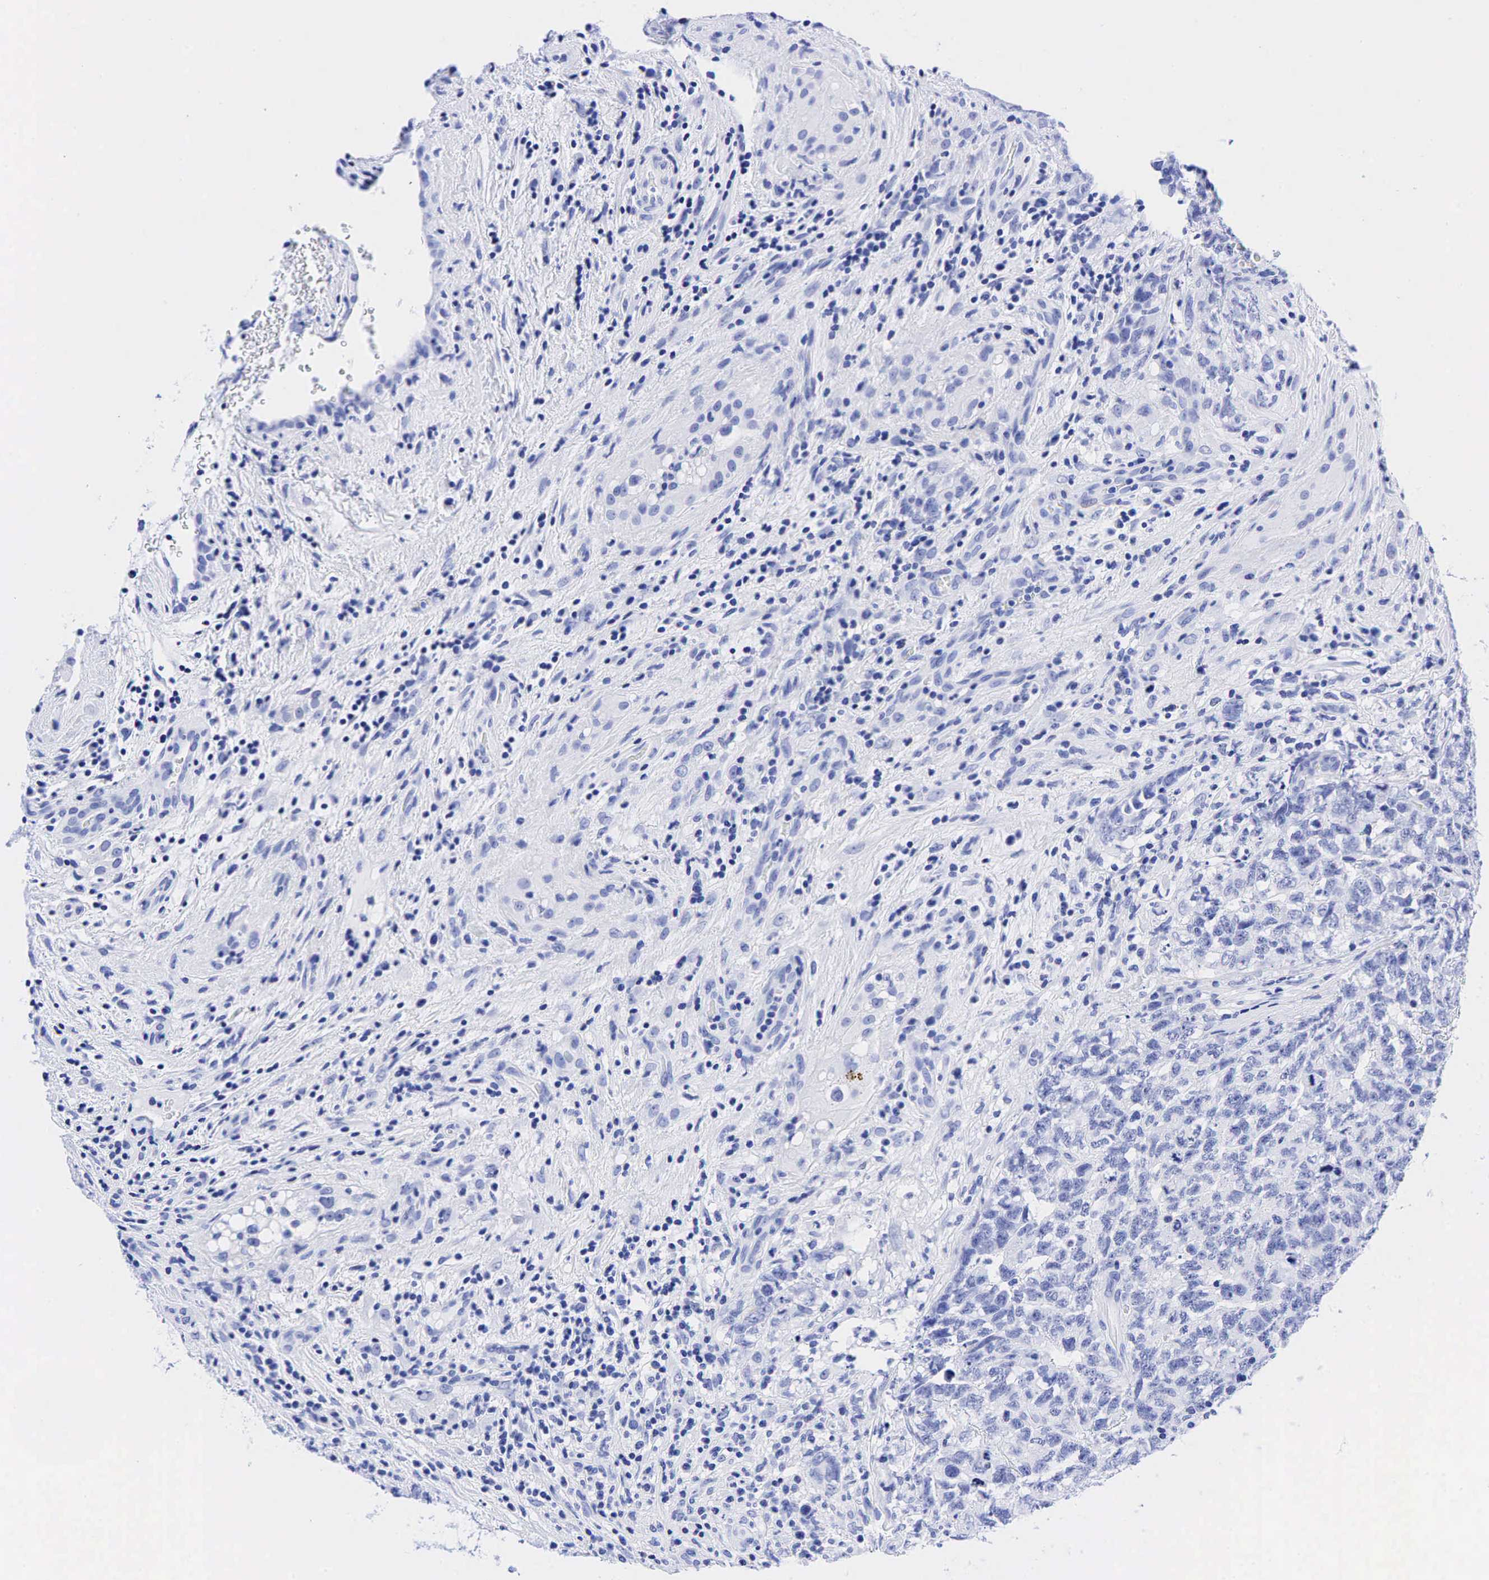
{"staining": {"intensity": "negative", "quantity": "none", "location": "none"}, "tissue": "testis cancer", "cell_type": "Tumor cells", "image_type": "cancer", "snomed": [{"axis": "morphology", "description": "Carcinoma, Embryonal, NOS"}, {"axis": "topography", "description": "Testis"}], "caption": "High magnification brightfield microscopy of embryonal carcinoma (testis) stained with DAB (brown) and counterstained with hematoxylin (blue): tumor cells show no significant positivity.", "gene": "CHGA", "patient": {"sex": "male", "age": 31}}